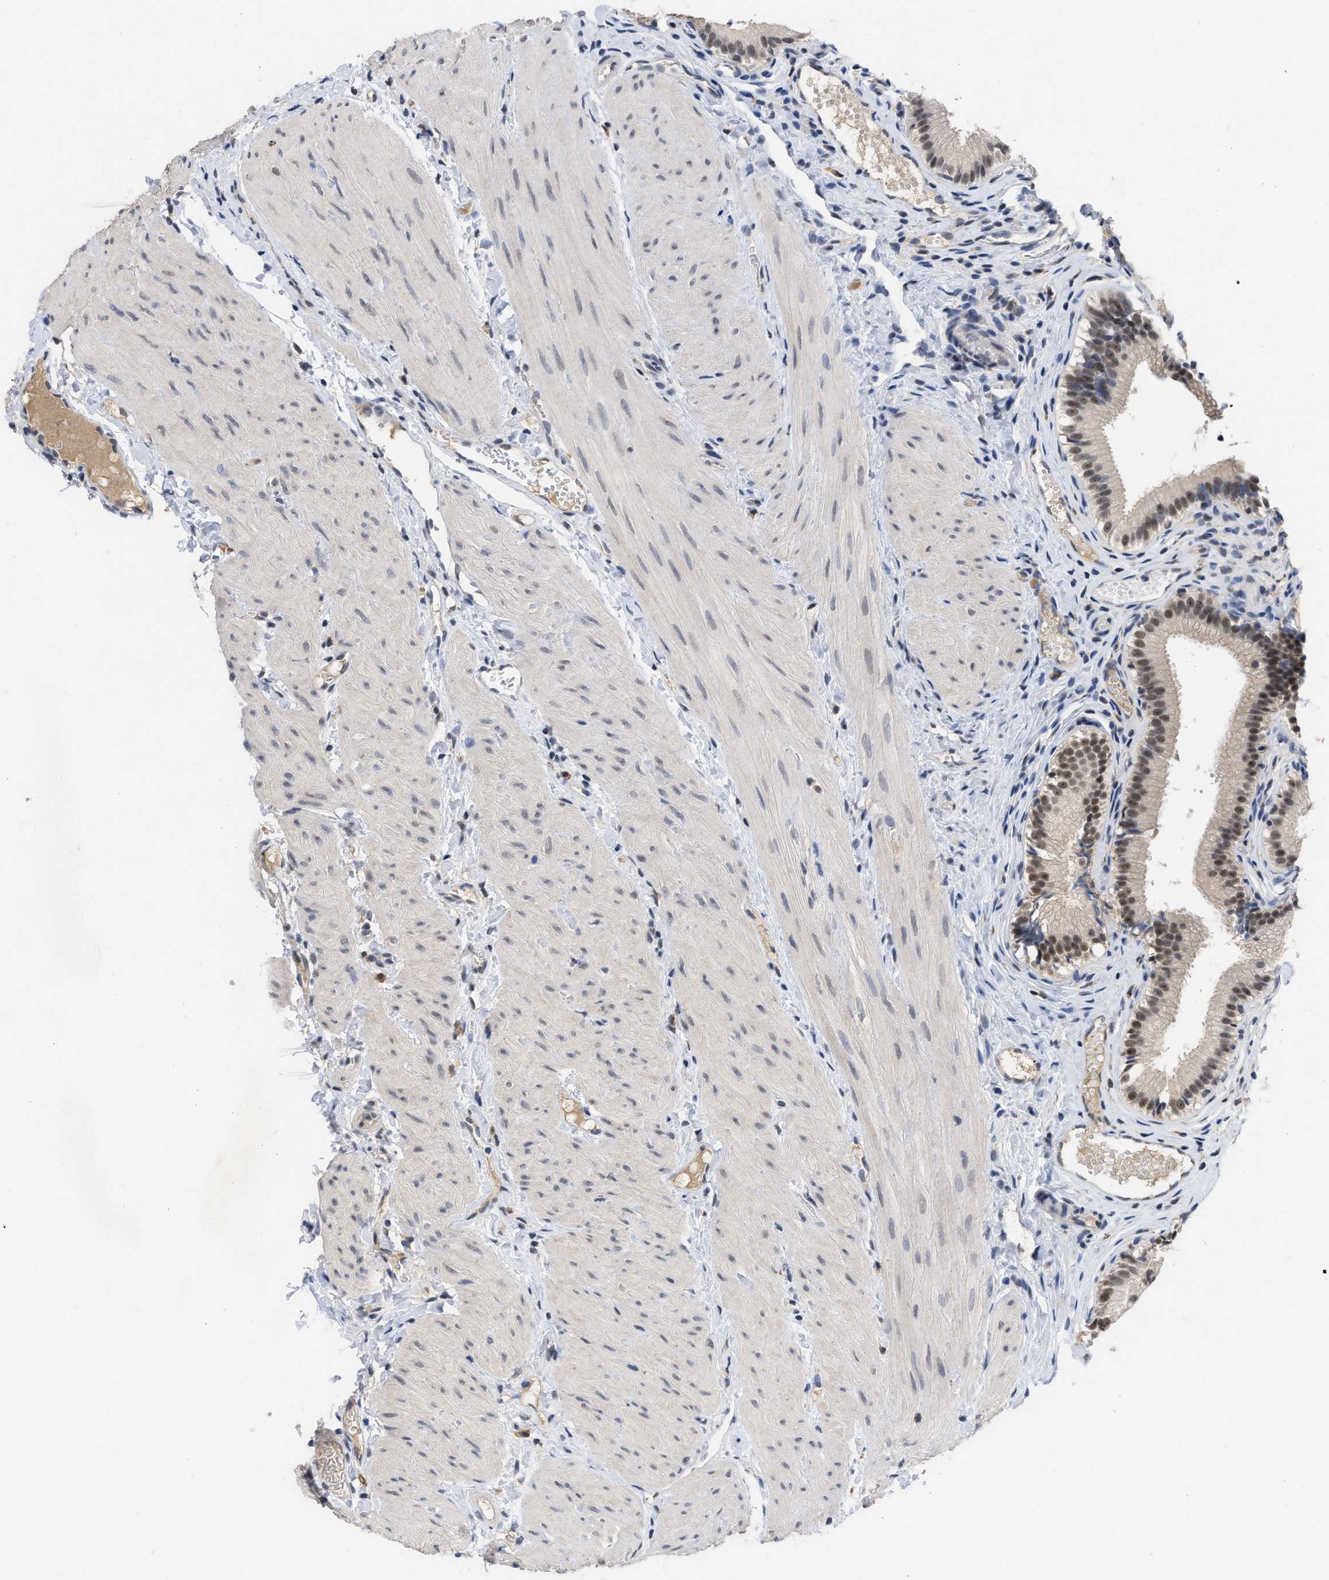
{"staining": {"intensity": "moderate", "quantity": ">75%", "location": "nuclear"}, "tissue": "gallbladder", "cell_type": "Glandular cells", "image_type": "normal", "snomed": [{"axis": "morphology", "description": "Normal tissue, NOS"}, {"axis": "topography", "description": "Gallbladder"}], "caption": "This is a micrograph of immunohistochemistry (IHC) staining of benign gallbladder, which shows moderate positivity in the nuclear of glandular cells.", "gene": "GGNBP2", "patient": {"sex": "female", "age": 26}}